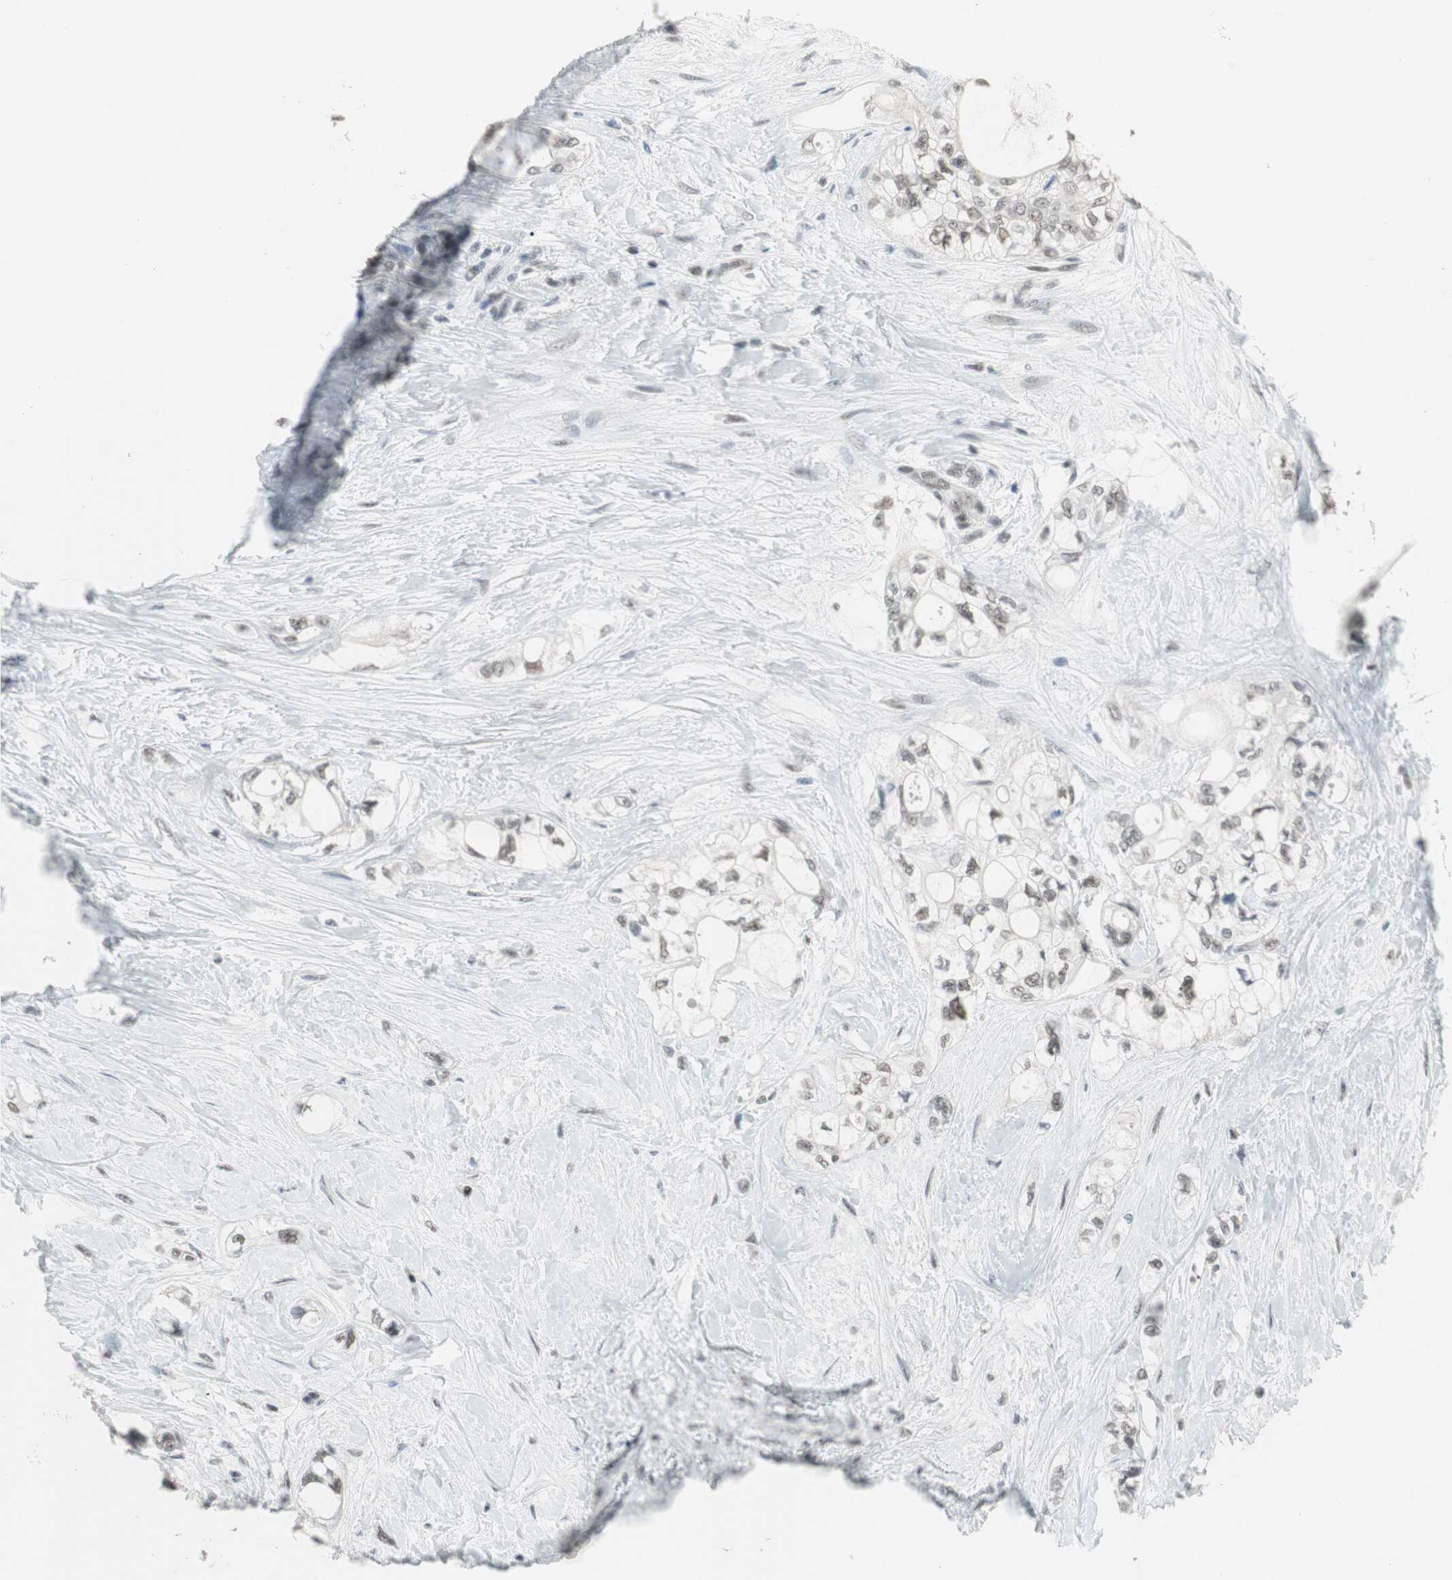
{"staining": {"intensity": "weak", "quantity": ">75%", "location": "nuclear"}, "tissue": "pancreatic cancer", "cell_type": "Tumor cells", "image_type": "cancer", "snomed": [{"axis": "morphology", "description": "Adenocarcinoma, NOS"}, {"axis": "topography", "description": "Pancreas"}], "caption": "Adenocarcinoma (pancreatic) was stained to show a protein in brown. There is low levels of weak nuclear staining in about >75% of tumor cells.", "gene": "RTF1", "patient": {"sex": "male", "age": 70}}